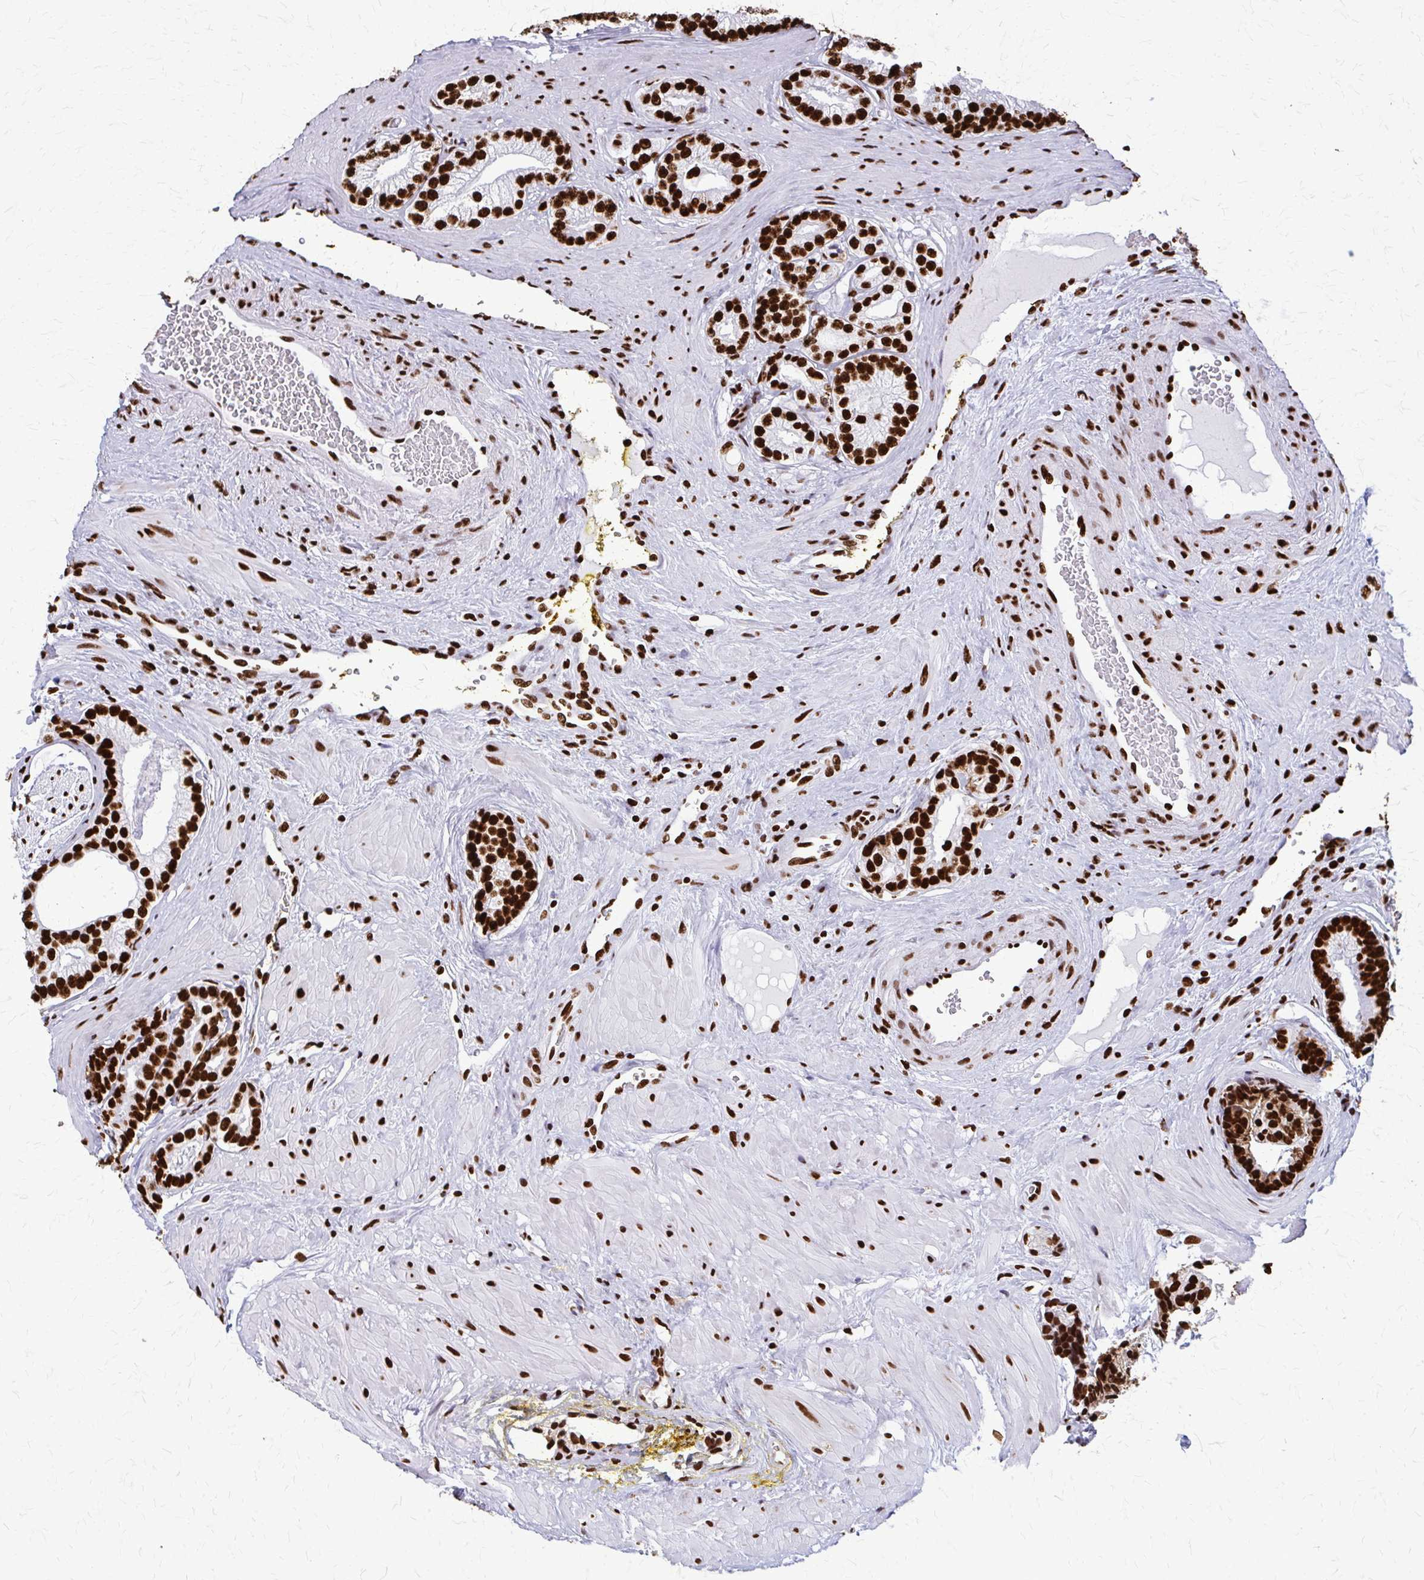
{"staining": {"intensity": "strong", "quantity": ">75%", "location": "nuclear"}, "tissue": "prostate cancer", "cell_type": "Tumor cells", "image_type": "cancer", "snomed": [{"axis": "morphology", "description": "Adenocarcinoma, Low grade"}, {"axis": "topography", "description": "Prostate"}], "caption": "Immunohistochemical staining of prostate cancer (adenocarcinoma (low-grade)) displays high levels of strong nuclear staining in about >75% of tumor cells.", "gene": "SFPQ", "patient": {"sex": "male", "age": 61}}